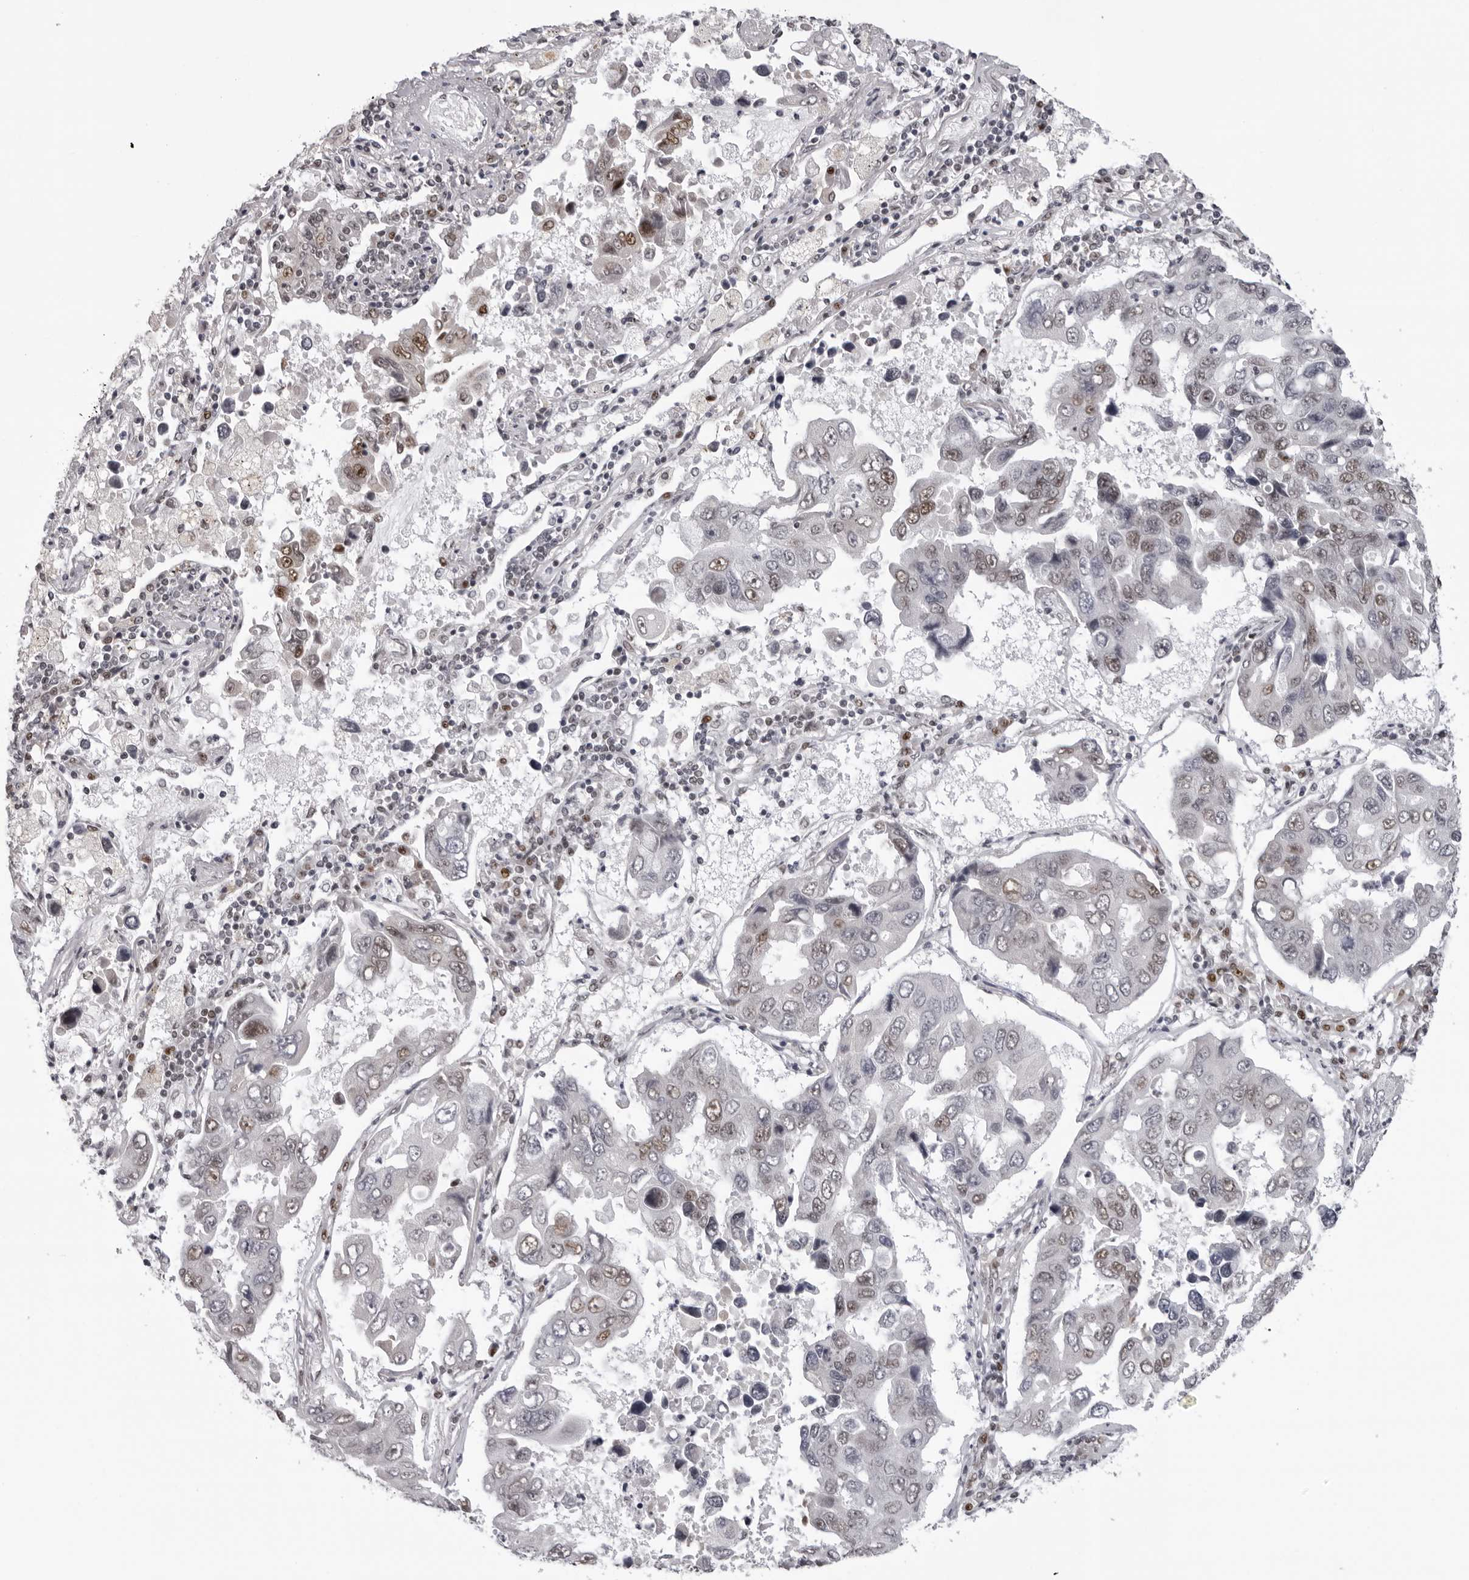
{"staining": {"intensity": "moderate", "quantity": "<25%", "location": "nuclear"}, "tissue": "lung cancer", "cell_type": "Tumor cells", "image_type": "cancer", "snomed": [{"axis": "morphology", "description": "Adenocarcinoma, NOS"}, {"axis": "topography", "description": "Lung"}], "caption": "A photomicrograph of lung cancer stained for a protein displays moderate nuclear brown staining in tumor cells. Nuclei are stained in blue.", "gene": "HEXIM2", "patient": {"sex": "male", "age": 64}}